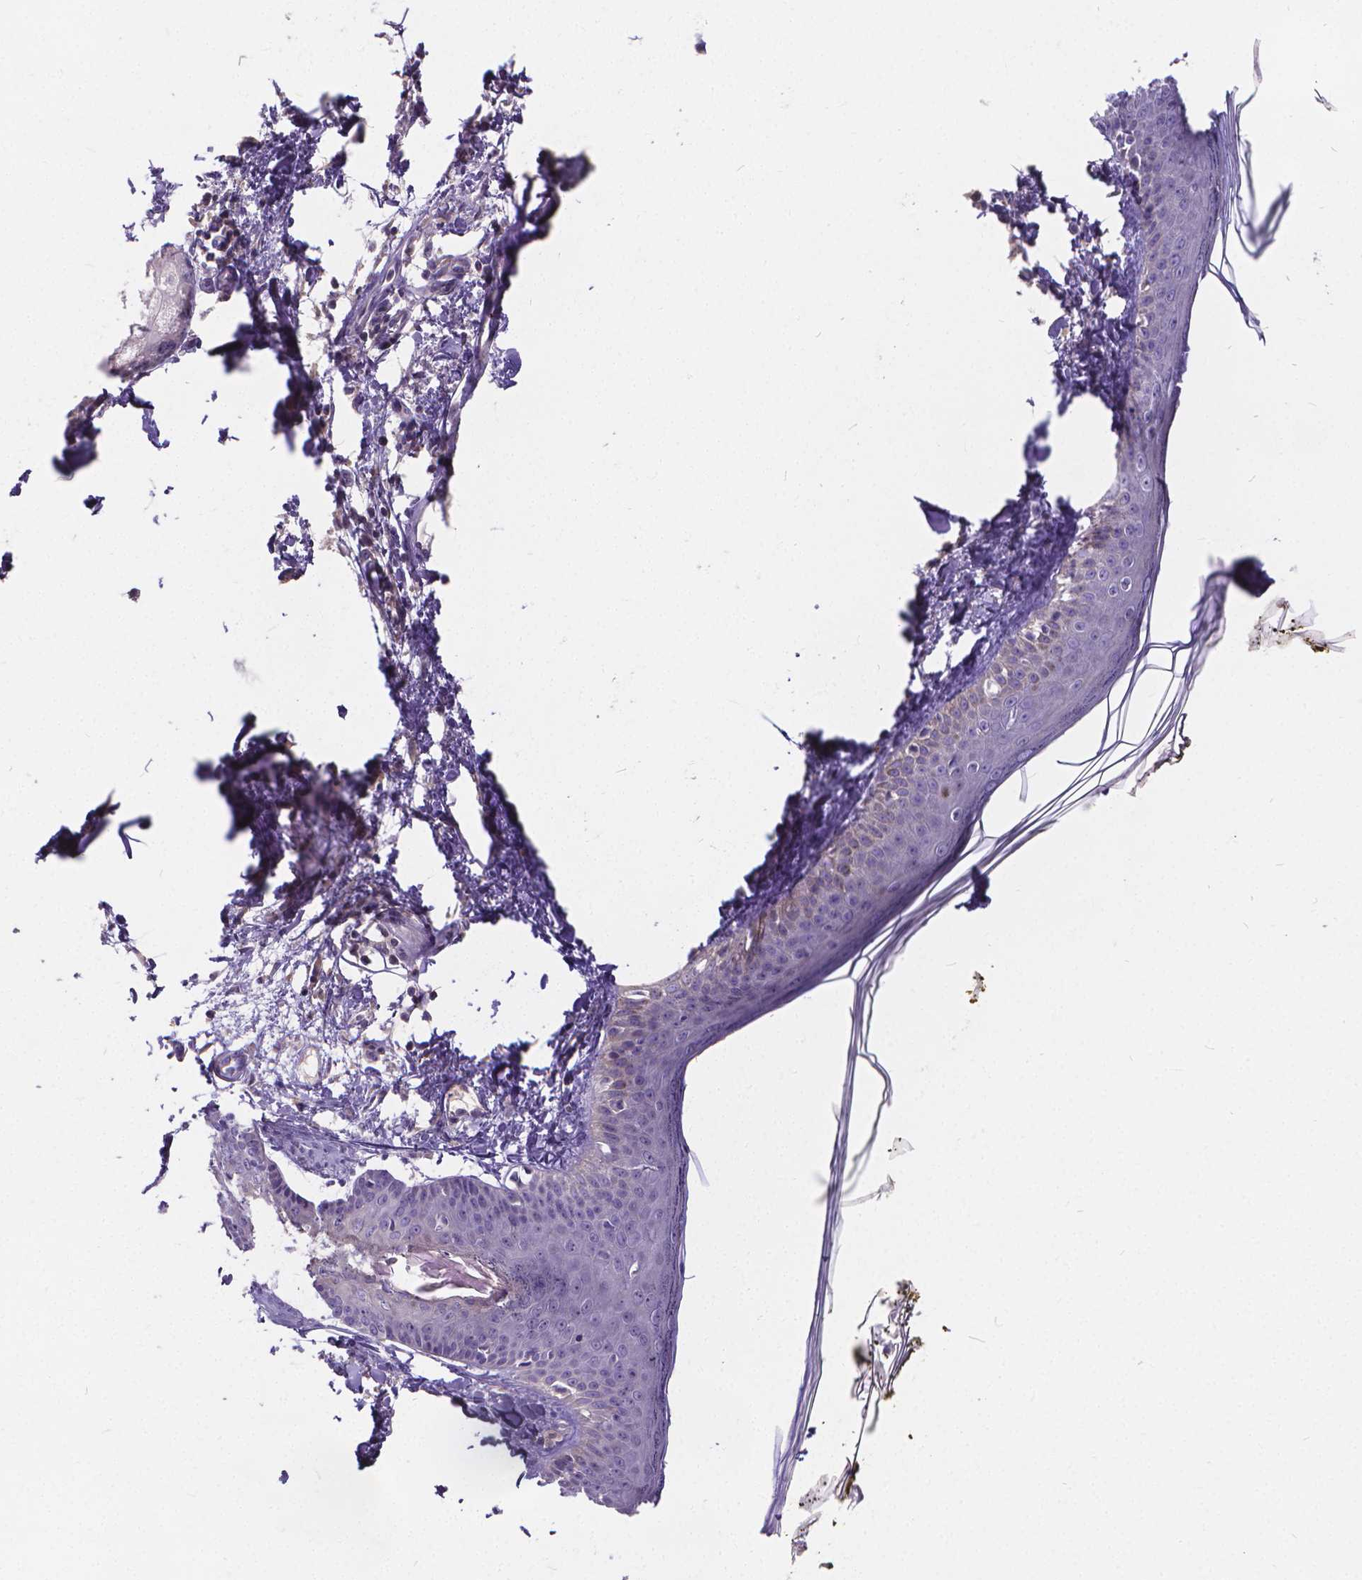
{"staining": {"intensity": "negative", "quantity": "none", "location": "none"}, "tissue": "skin", "cell_type": "Fibroblasts", "image_type": "normal", "snomed": [{"axis": "morphology", "description": "Normal tissue, NOS"}, {"axis": "topography", "description": "Skin"}], "caption": "Photomicrograph shows no protein positivity in fibroblasts of normal skin.", "gene": "GLRB", "patient": {"sex": "male", "age": 76}}